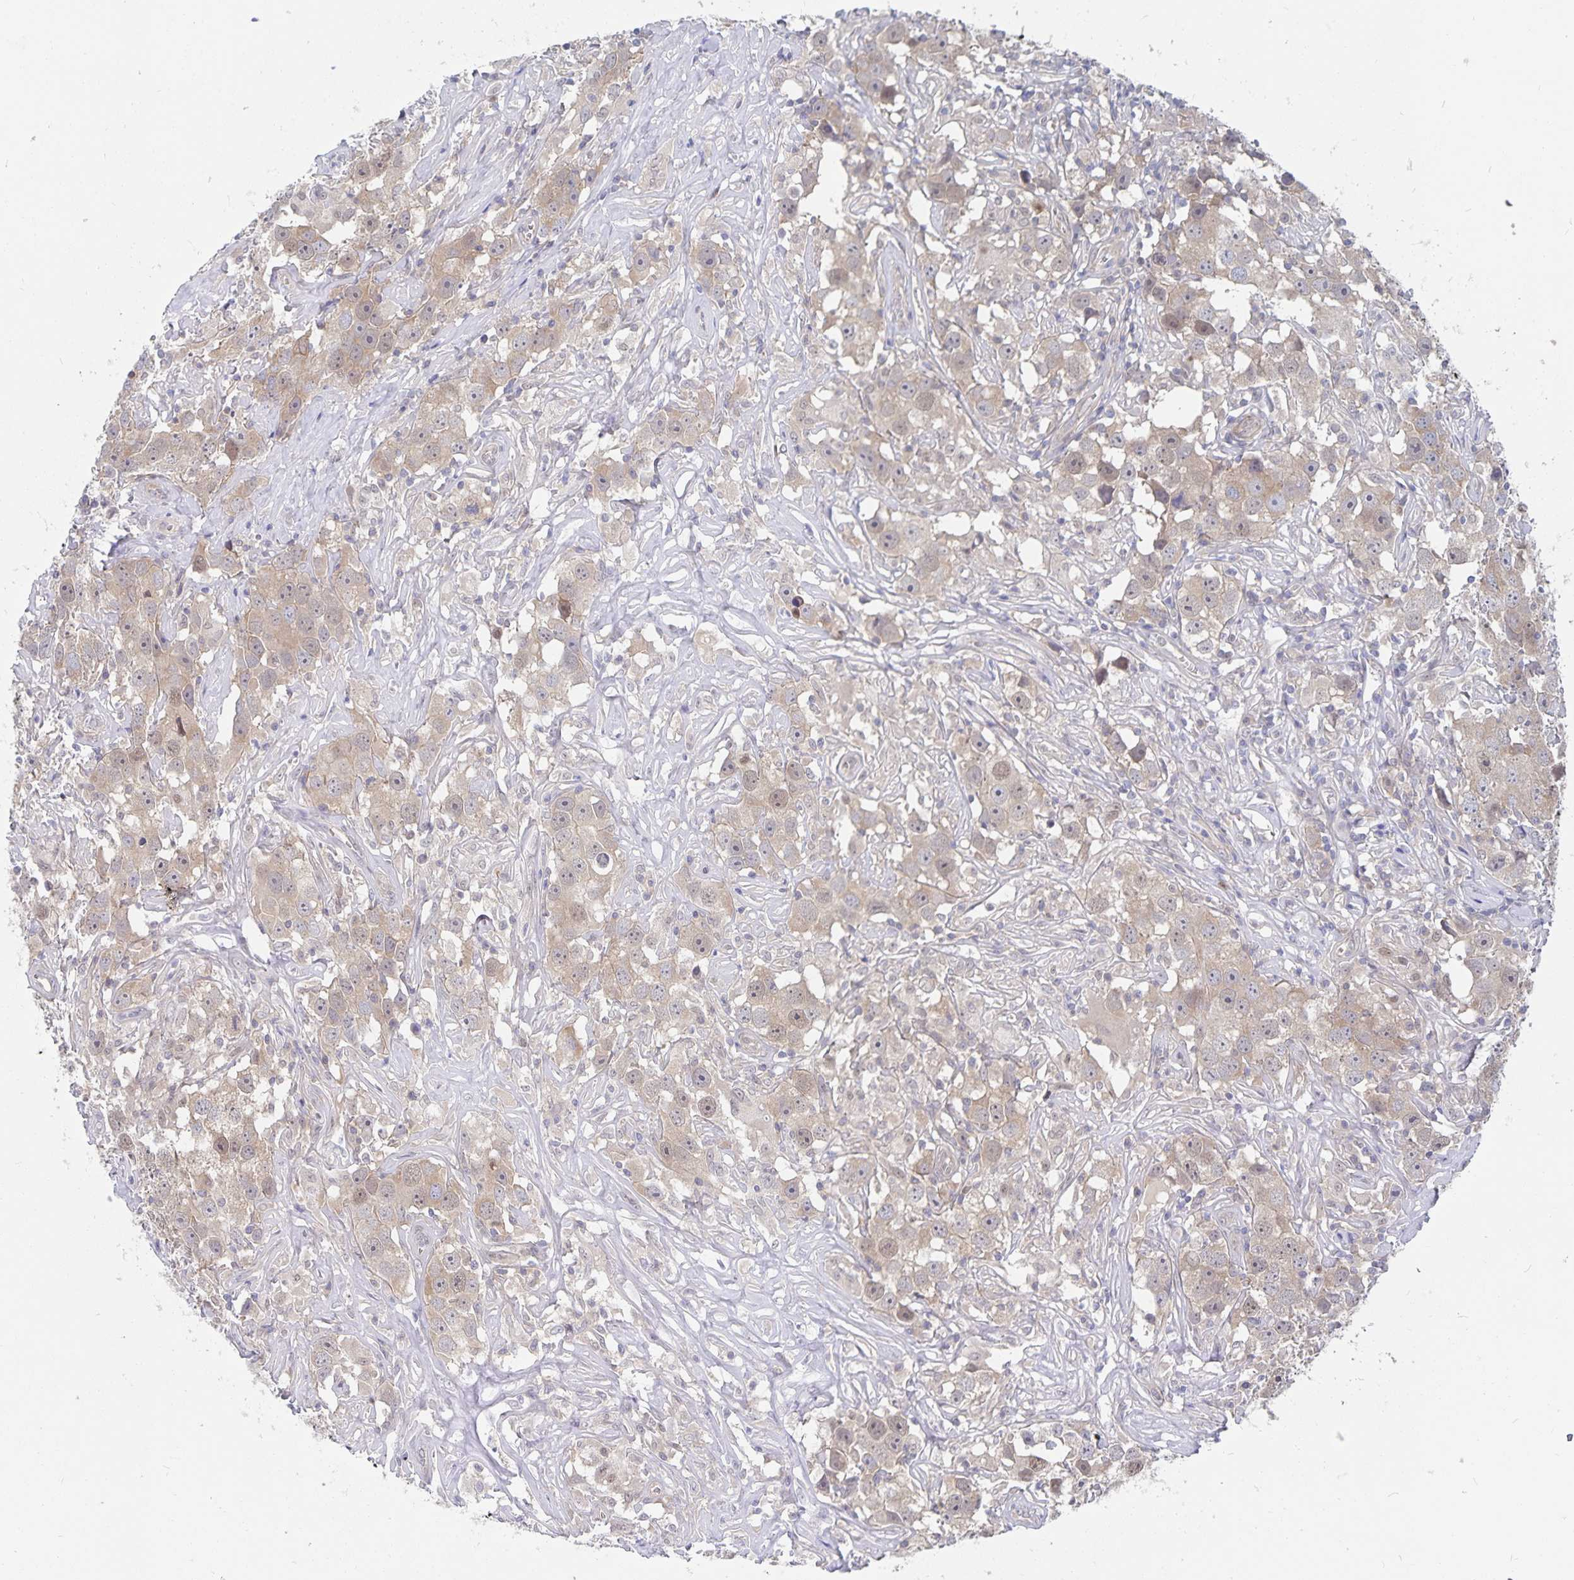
{"staining": {"intensity": "weak", "quantity": ">75%", "location": "cytoplasmic/membranous"}, "tissue": "testis cancer", "cell_type": "Tumor cells", "image_type": "cancer", "snomed": [{"axis": "morphology", "description": "Seminoma, NOS"}, {"axis": "topography", "description": "Testis"}], "caption": "Protein expression analysis of testis cancer (seminoma) shows weak cytoplasmic/membranous staining in approximately >75% of tumor cells.", "gene": "BAG6", "patient": {"sex": "male", "age": 49}}